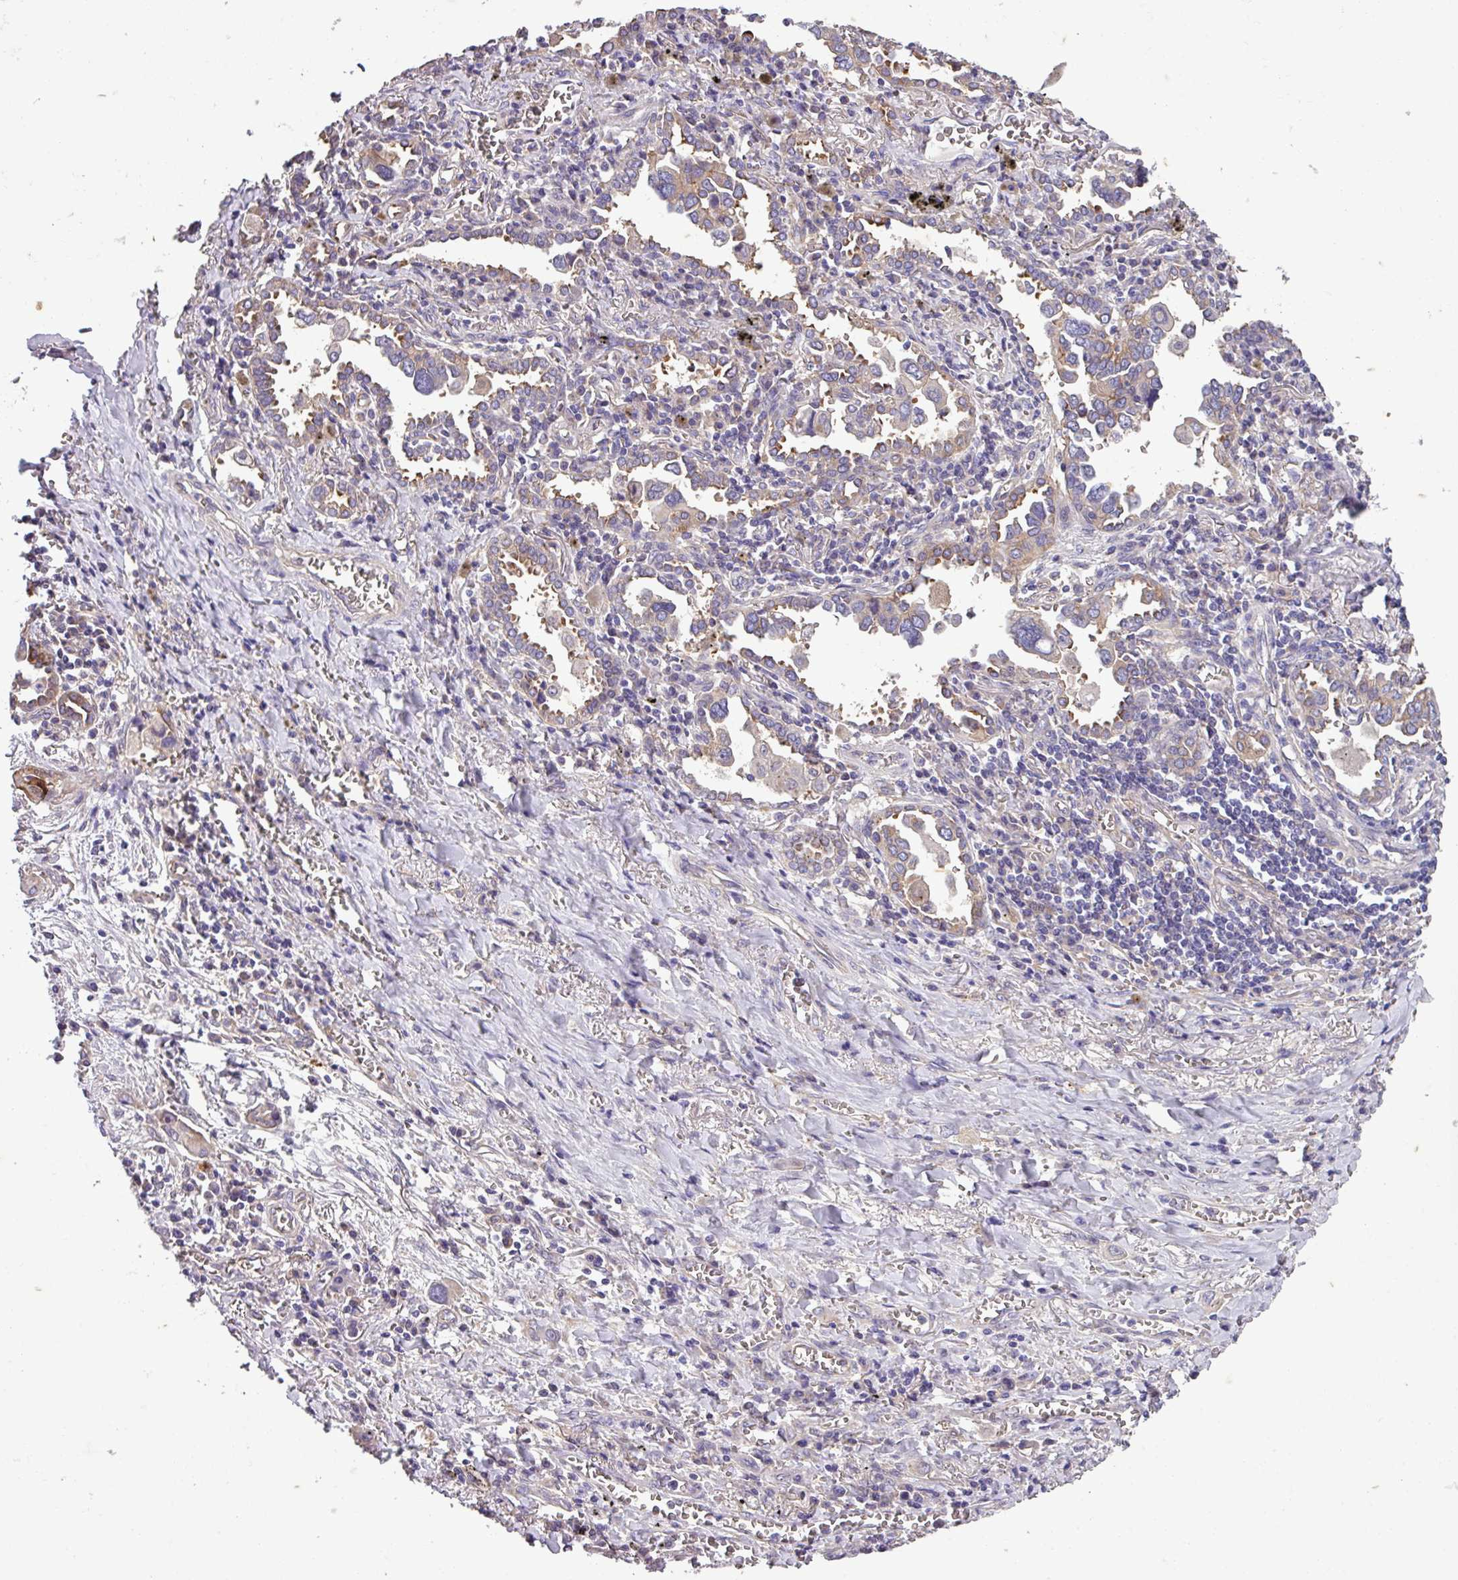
{"staining": {"intensity": "weak", "quantity": "25%-75%", "location": "cytoplasmic/membranous"}, "tissue": "lung cancer", "cell_type": "Tumor cells", "image_type": "cancer", "snomed": [{"axis": "morphology", "description": "Adenocarcinoma, NOS"}, {"axis": "topography", "description": "Lung"}], "caption": "An immunohistochemistry histopathology image of neoplastic tissue is shown. Protein staining in brown shows weak cytoplasmic/membranous positivity in lung cancer (adenocarcinoma) within tumor cells.", "gene": "SLC23A2", "patient": {"sex": "male", "age": 76}}